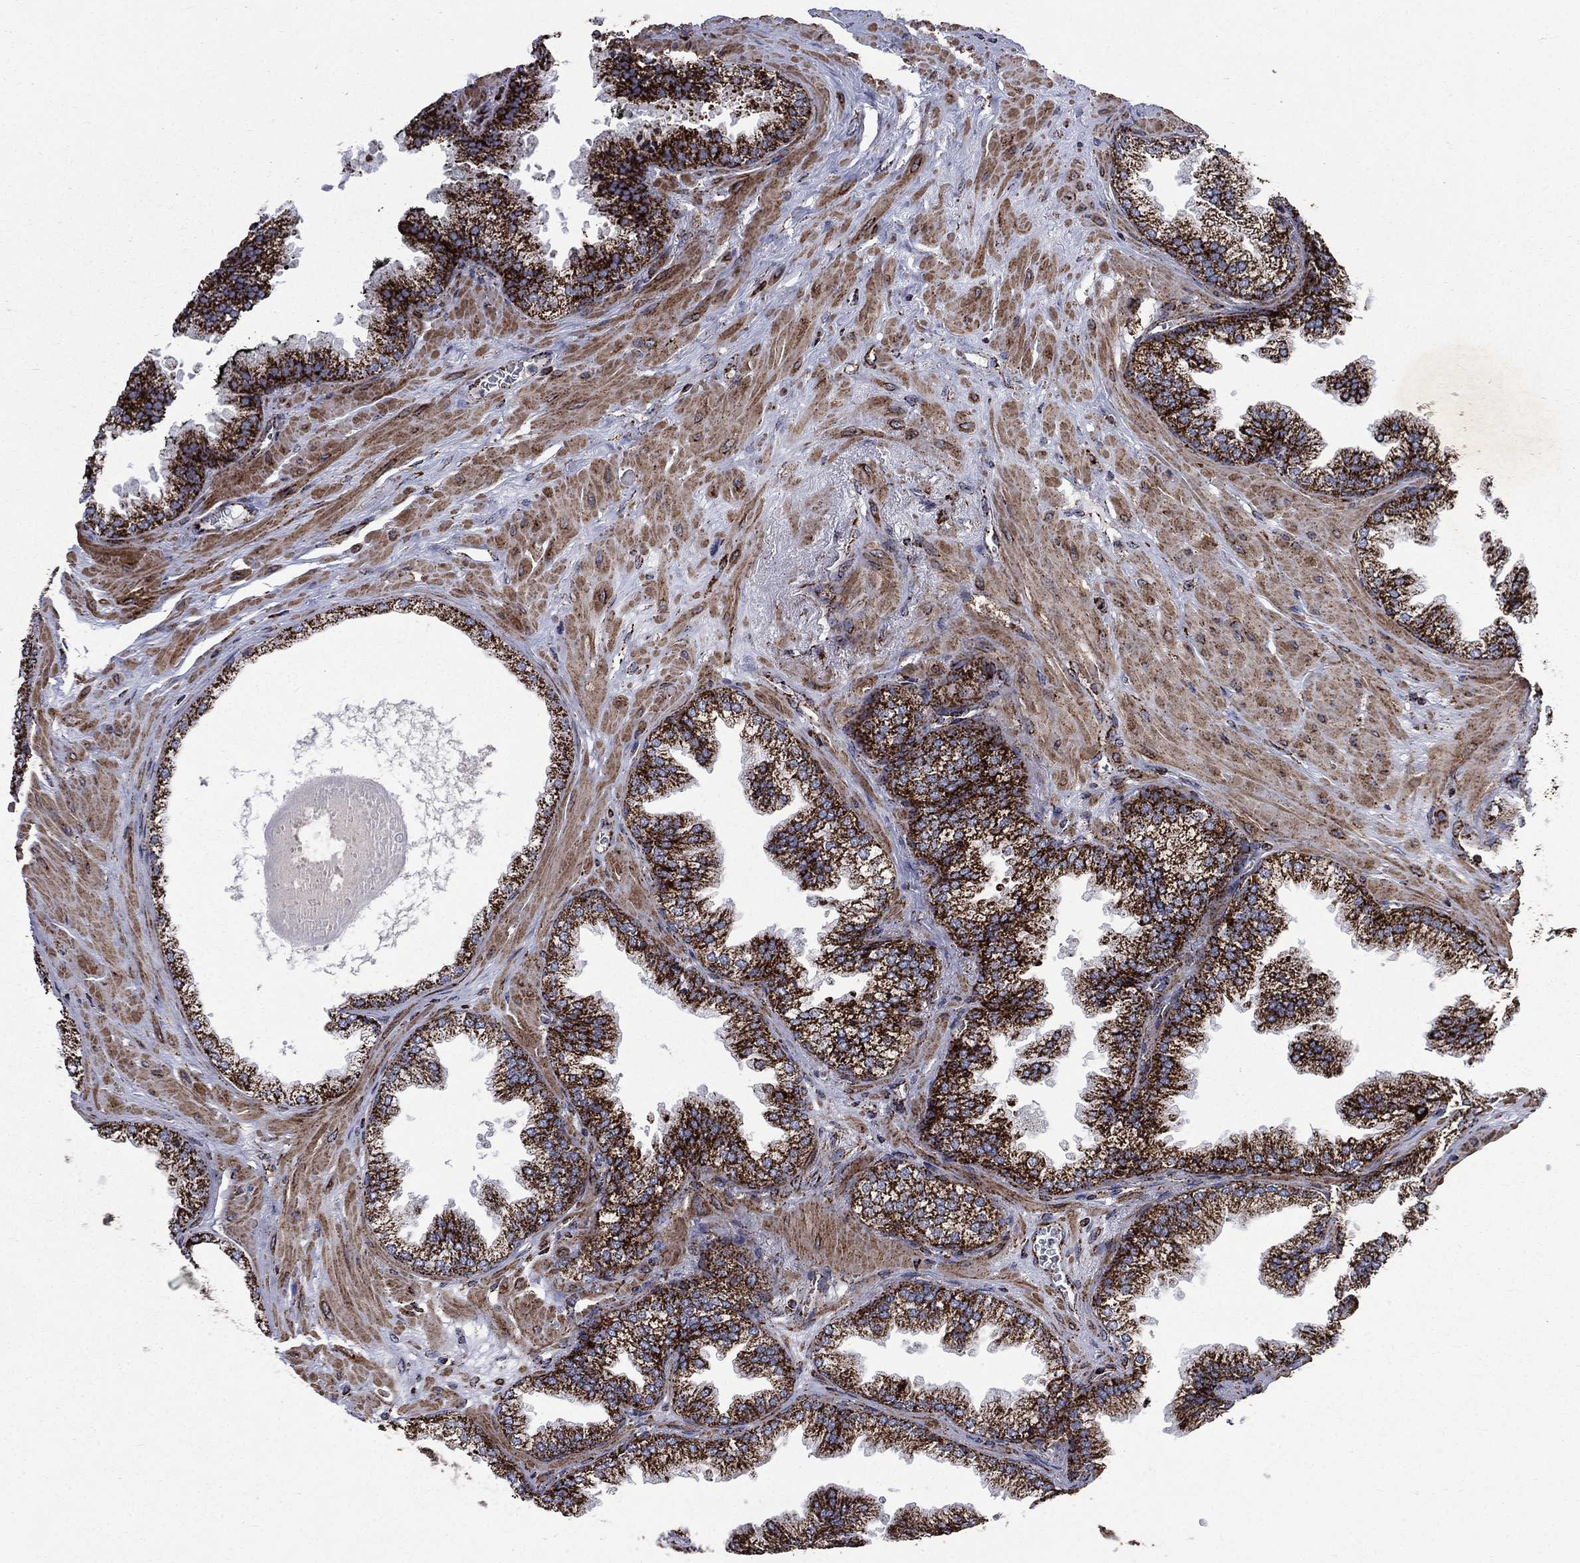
{"staining": {"intensity": "strong", "quantity": ">75%", "location": "cytoplasmic/membranous"}, "tissue": "prostate cancer", "cell_type": "Tumor cells", "image_type": "cancer", "snomed": [{"axis": "morphology", "description": "Adenocarcinoma, Low grade"}, {"axis": "topography", "description": "Prostate"}], "caption": "Protein expression analysis of human prostate cancer reveals strong cytoplasmic/membranous staining in approximately >75% of tumor cells.", "gene": "GOT2", "patient": {"sex": "male", "age": 72}}